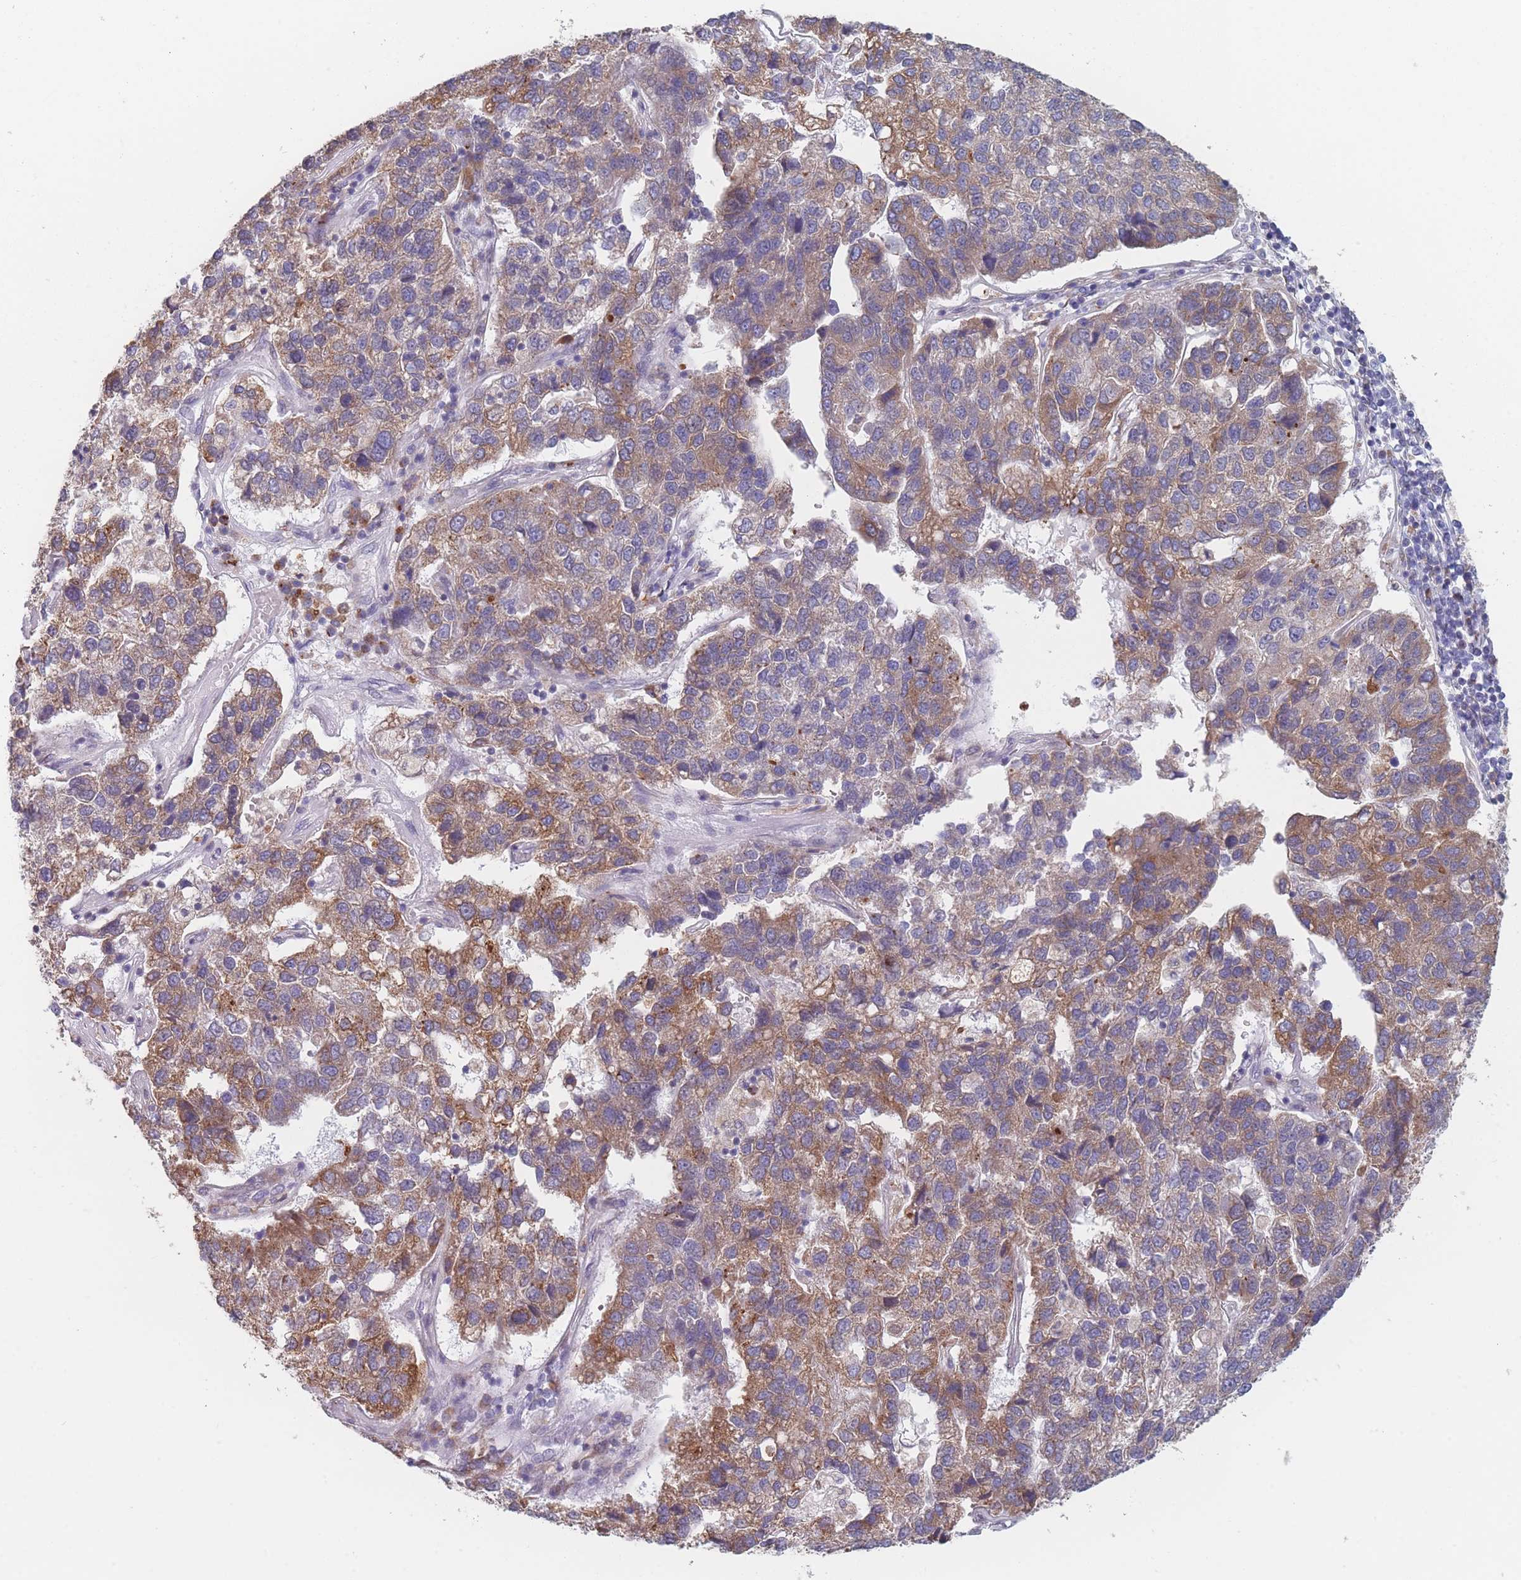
{"staining": {"intensity": "moderate", "quantity": ">75%", "location": "cytoplasmic/membranous"}, "tissue": "pancreatic cancer", "cell_type": "Tumor cells", "image_type": "cancer", "snomed": [{"axis": "morphology", "description": "Adenocarcinoma, NOS"}, {"axis": "topography", "description": "Pancreas"}], "caption": "Immunohistochemistry (IHC) micrograph of pancreatic cancer stained for a protein (brown), which displays medium levels of moderate cytoplasmic/membranous expression in about >75% of tumor cells.", "gene": "TMED10", "patient": {"sex": "female", "age": 61}}